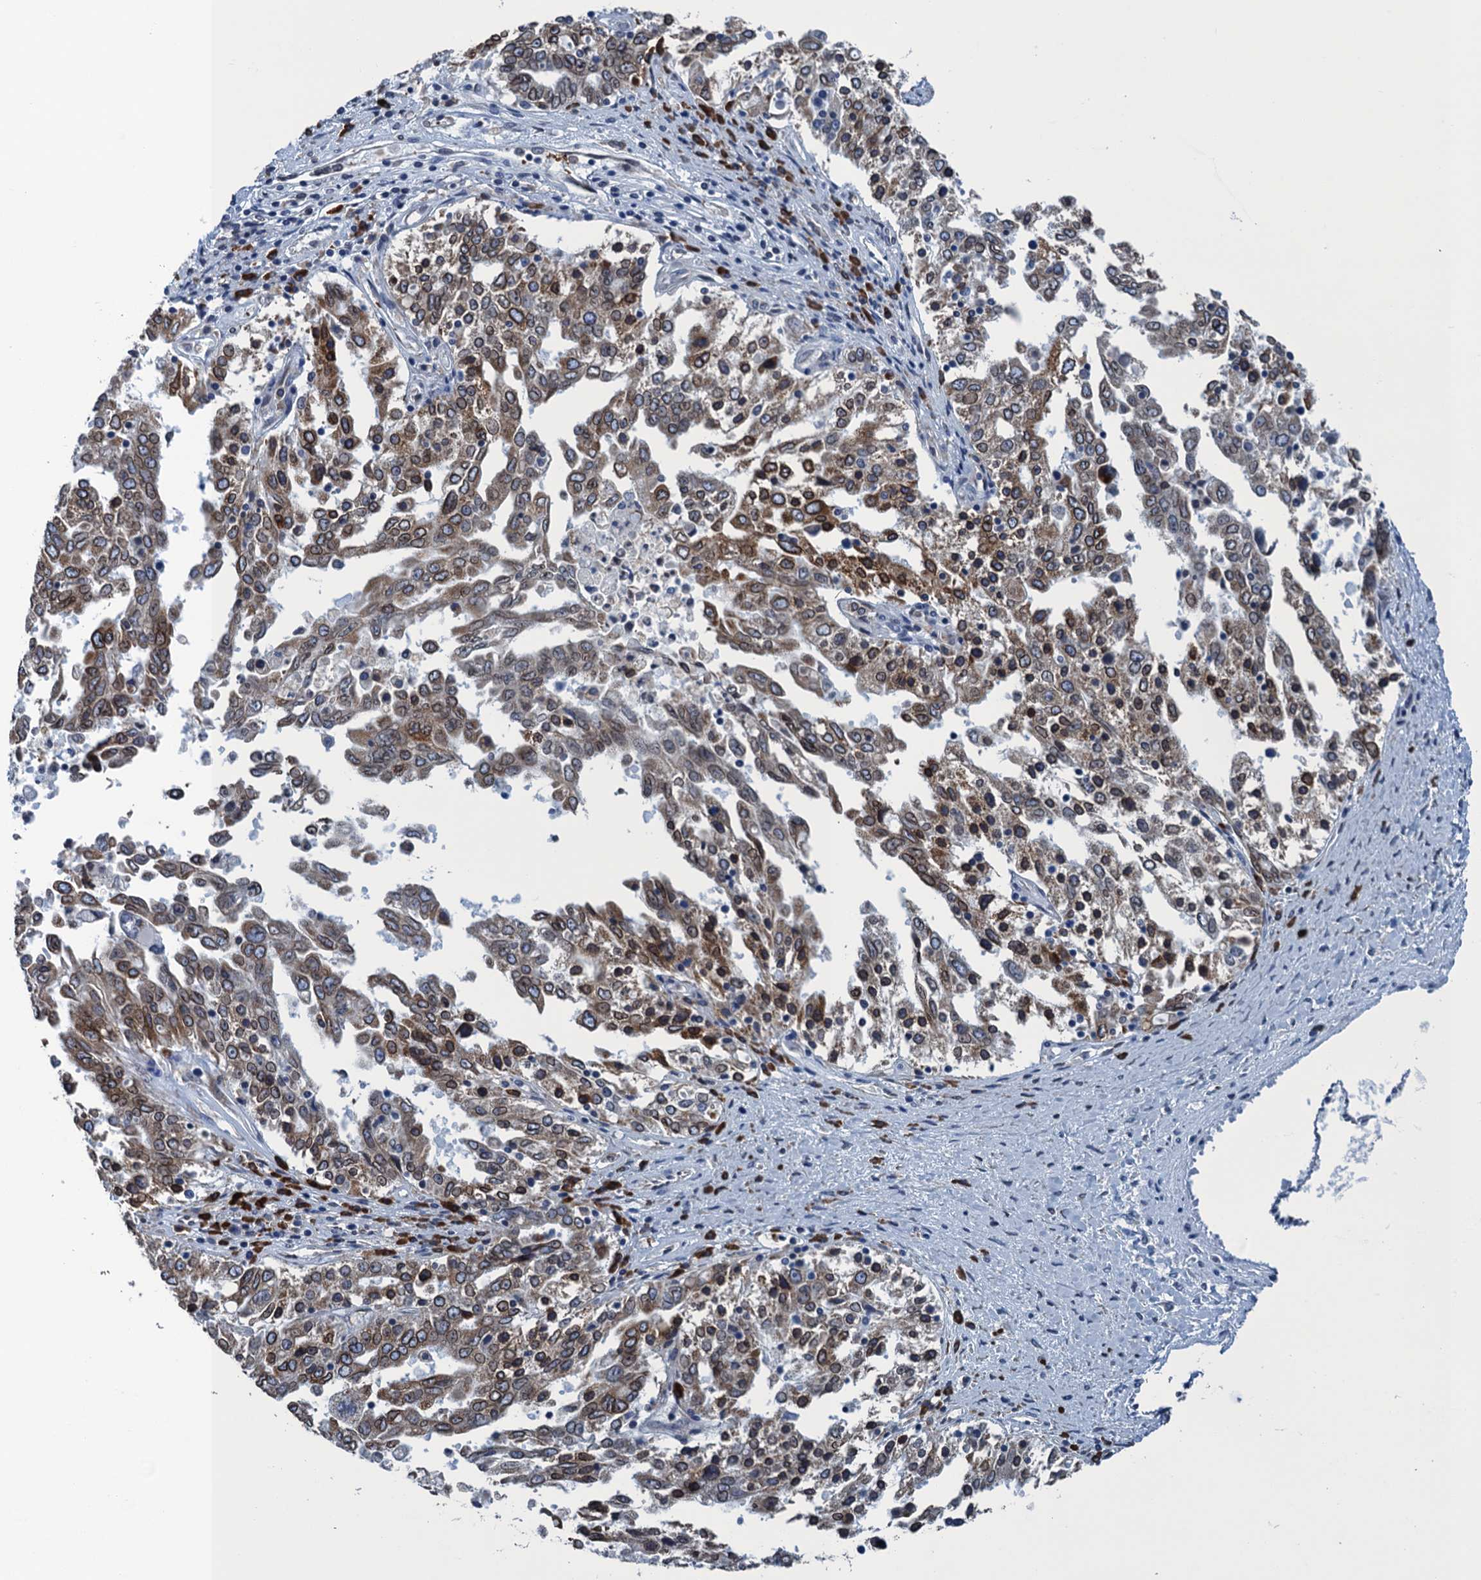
{"staining": {"intensity": "strong", "quantity": "25%-75%", "location": "cytoplasmic/membranous"}, "tissue": "ovarian cancer", "cell_type": "Tumor cells", "image_type": "cancer", "snomed": [{"axis": "morphology", "description": "Carcinoma, endometroid"}, {"axis": "topography", "description": "Ovary"}], "caption": "Immunohistochemical staining of endometroid carcinoma (ovarian) exhibits high levels of strong cytoplasmic/membranous positivity in approximately 25%-75% of tumor cells.", "gene": "TMEM205", "patient": {"sex": "female", "age": 62}}